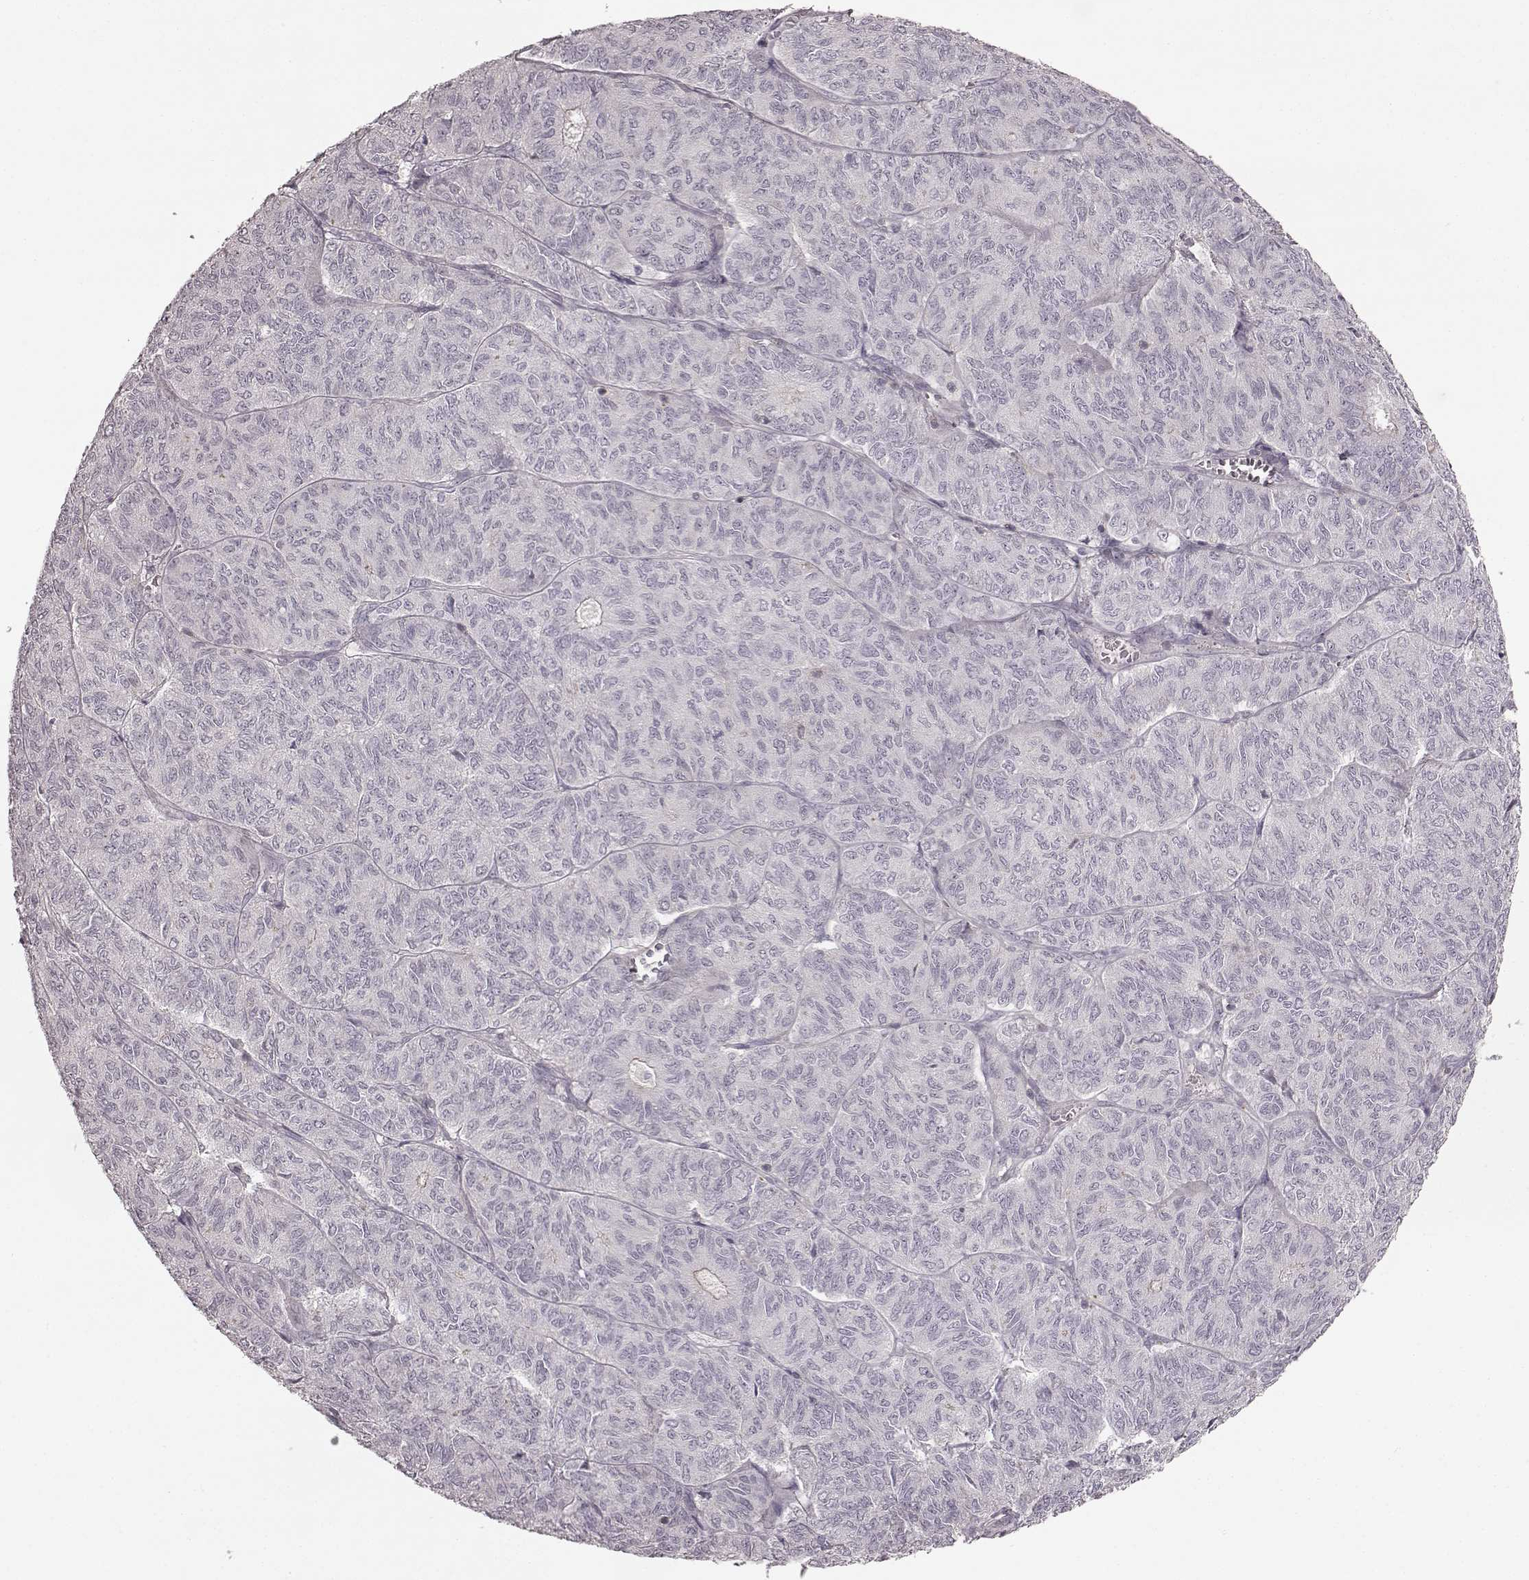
{"staining": {"intensity": "negative", "quantity": "none", "location": "none"}, "tissue": "ovarian cancer", "cell_type": "Tumor cells", "image_type": "cancer", "snomed": [{"axis": "morphology", "description": "Carcinoma, endometroid"}, {"axis": "topography", "description": "Ovary"}], "caption": "Tumor cells show no significant staining in endometroid carcinoma (ovarian).", "gene": "PRLHR", "patient": {"sex": "female", "age": 80}}